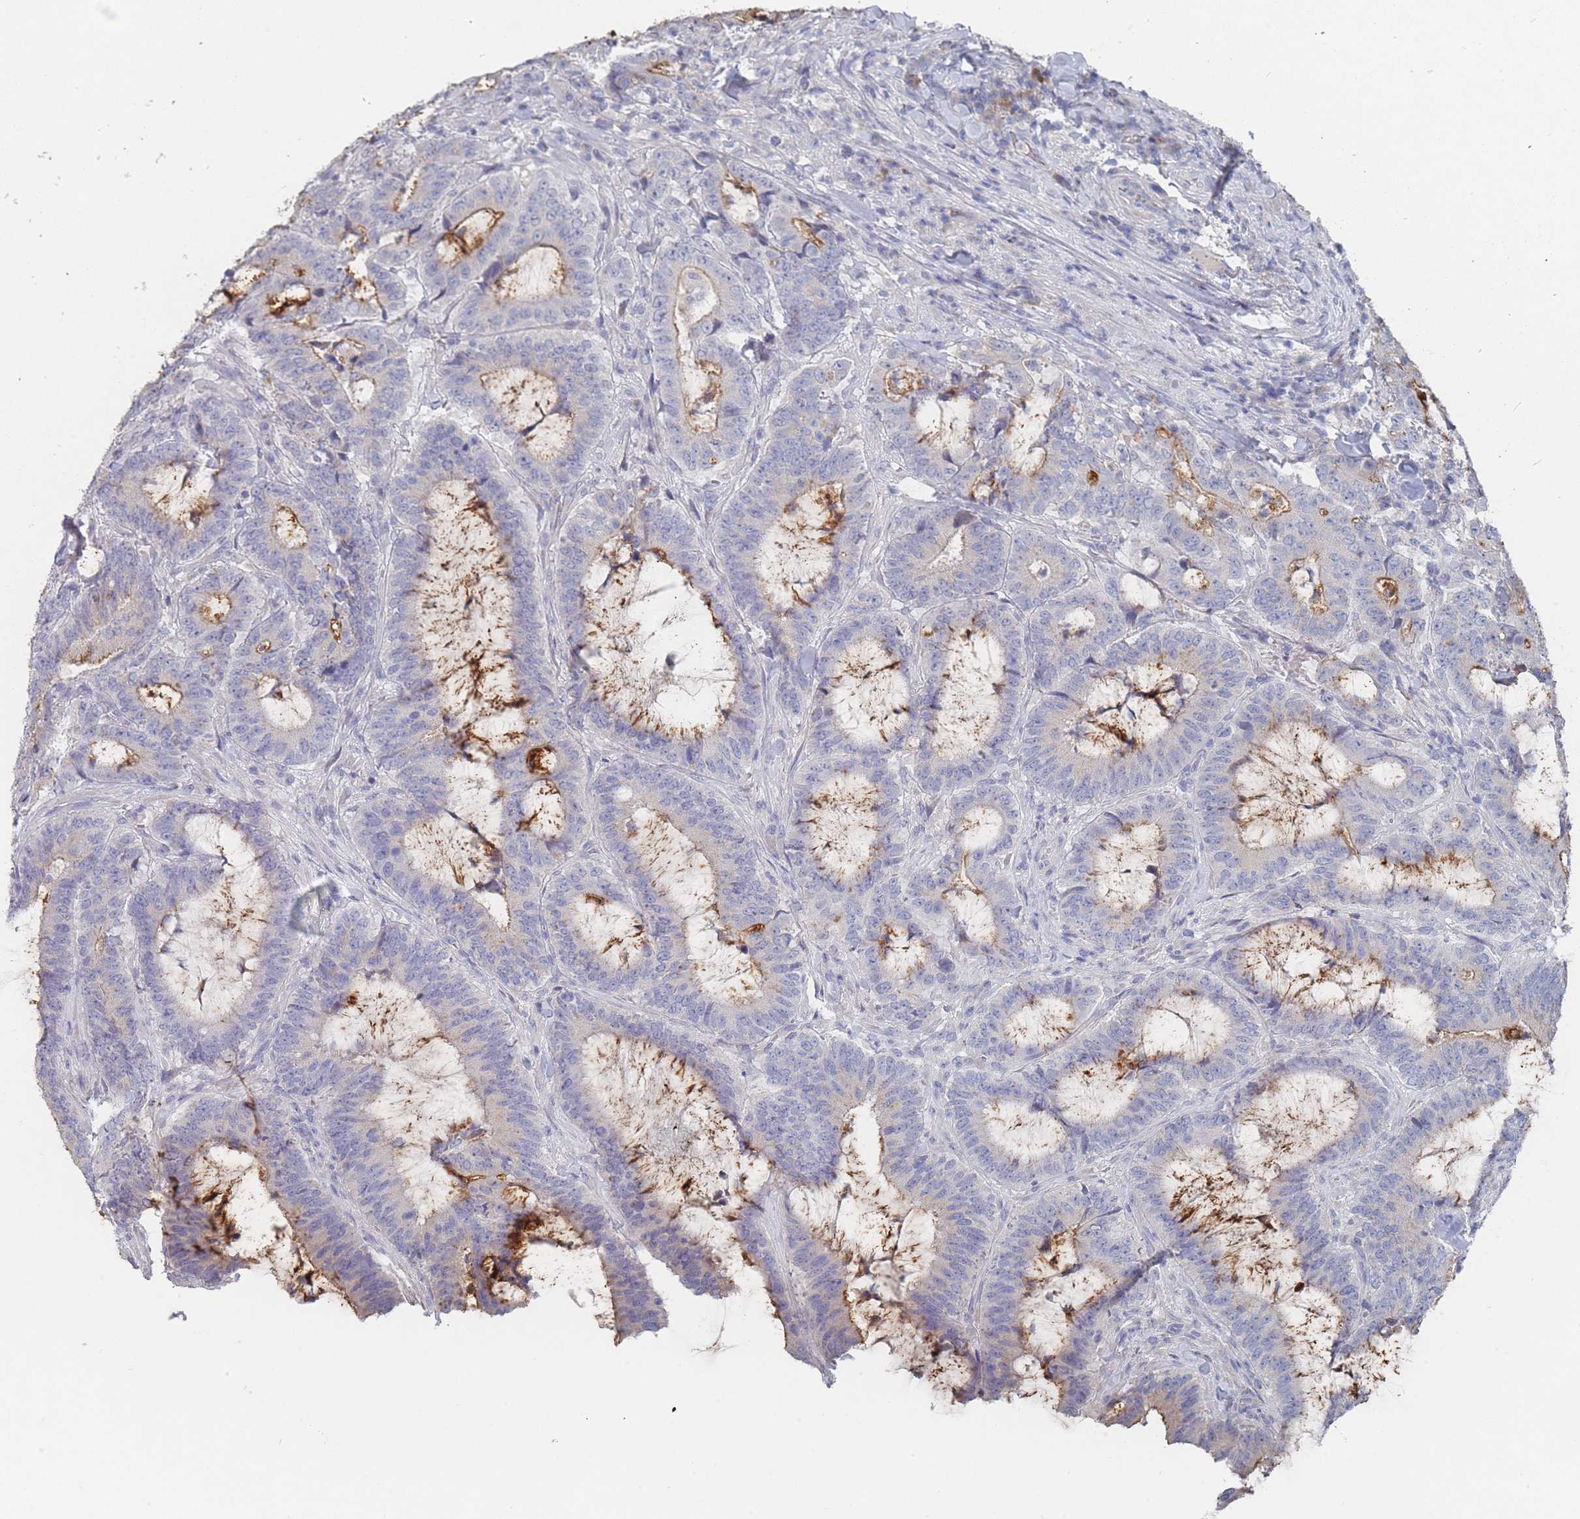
{"staining": {"intensity": "negative", "quantity": "none", "location": "none"}, "tissue": "colorectal cancer", "cell_type": "Tumor cells", "image_type": "cancer", "snomed": [{"axis": "morphology", "description": "Adenocarcinoma, NOS"}, {"axis": "topography", "description": "Colon"}], "caption": "Immunohistochemistry photomicrograph of human colorectal adenocarcinoma stained for a protein (brown), which exhibits no expression in tumor cells.", "gene": "ACAD11", "patient": {"sex": "female", "age": 43}}